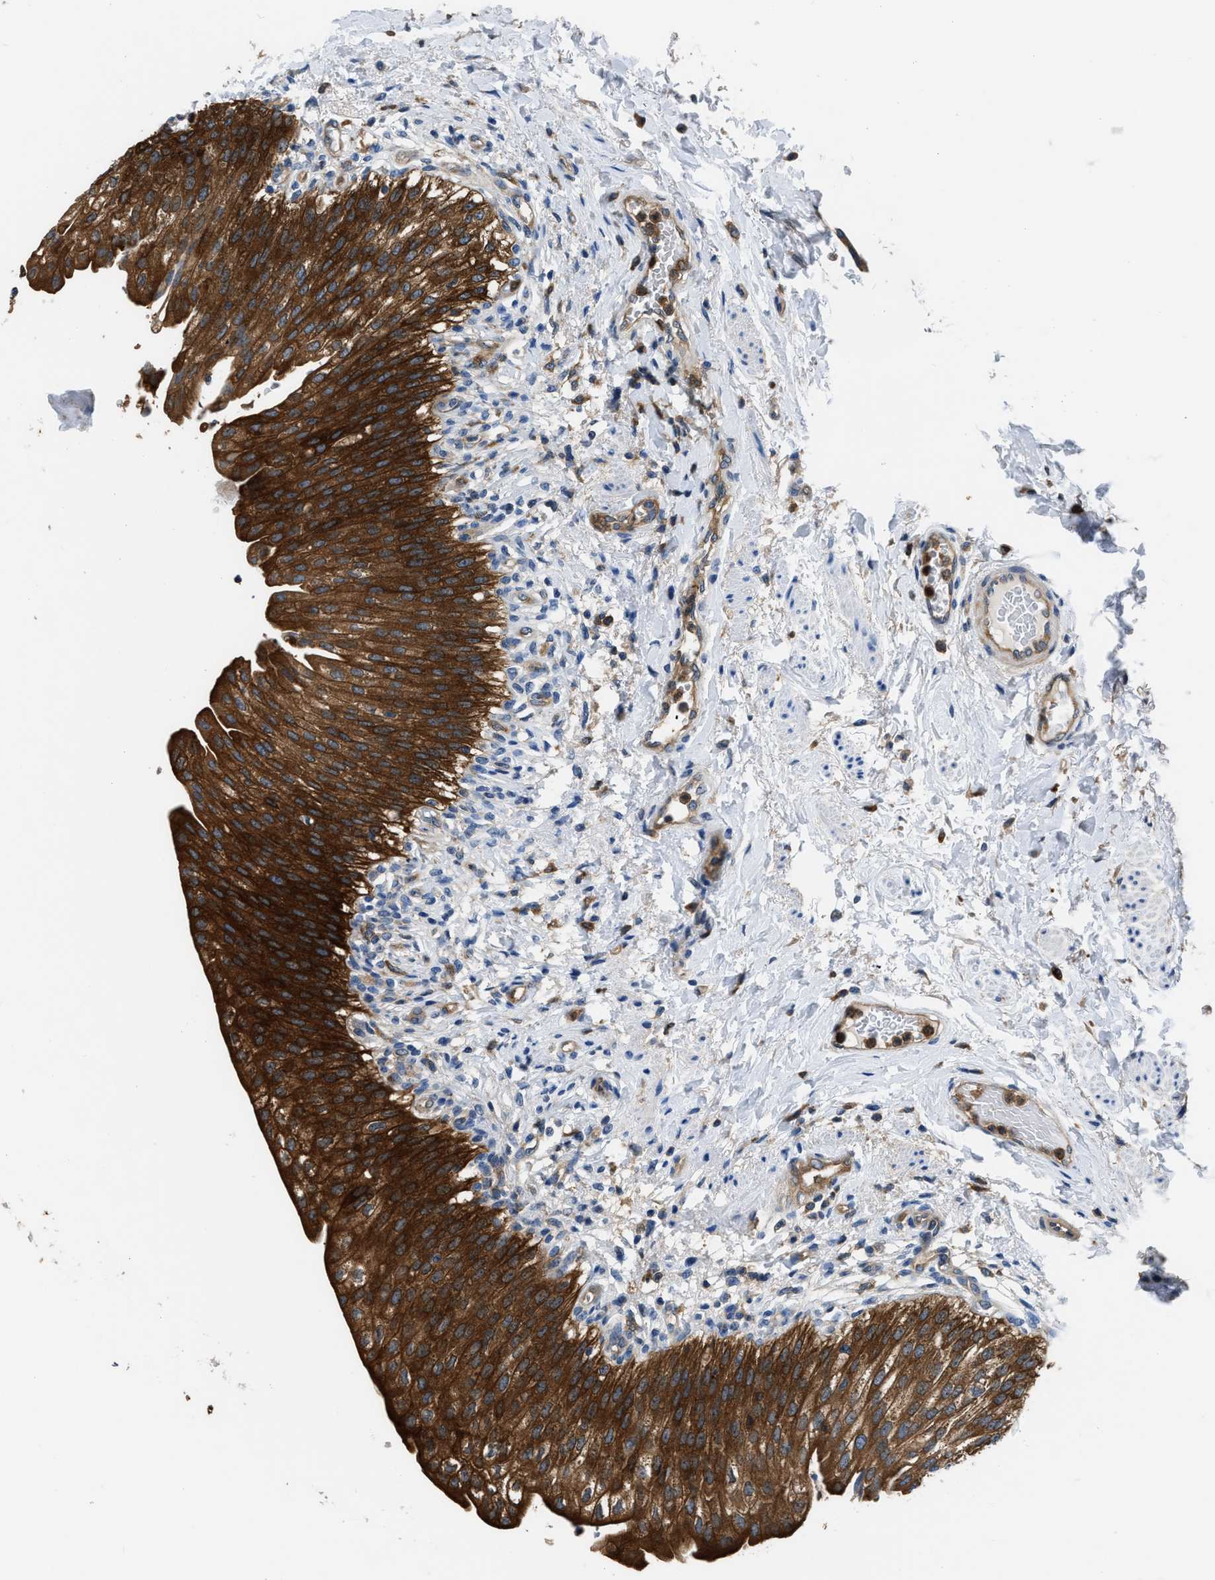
{"staining": {"intensity": "strong", "quantity": ">75%", "location": "cytoplasmic/membranous"}, "tissue": "urinary bladder", "cell_type": "Urothelial cells", "image_type": "normal", "snomed": [{"axis": "morphology", "description": "Normal tissue, NOS"}, {"axis": "topography", "description": "Urinary bladder"}], "caption": "An immunohistochemistry (IHC) histopathology image of normal tissue is shown. Protein staining in brown shows strong cytoplasmic/membranous positivity in urinary bladder within urothelial cells.", "gene": "PKM", "patient": {"sex": "female", "age": 60}}